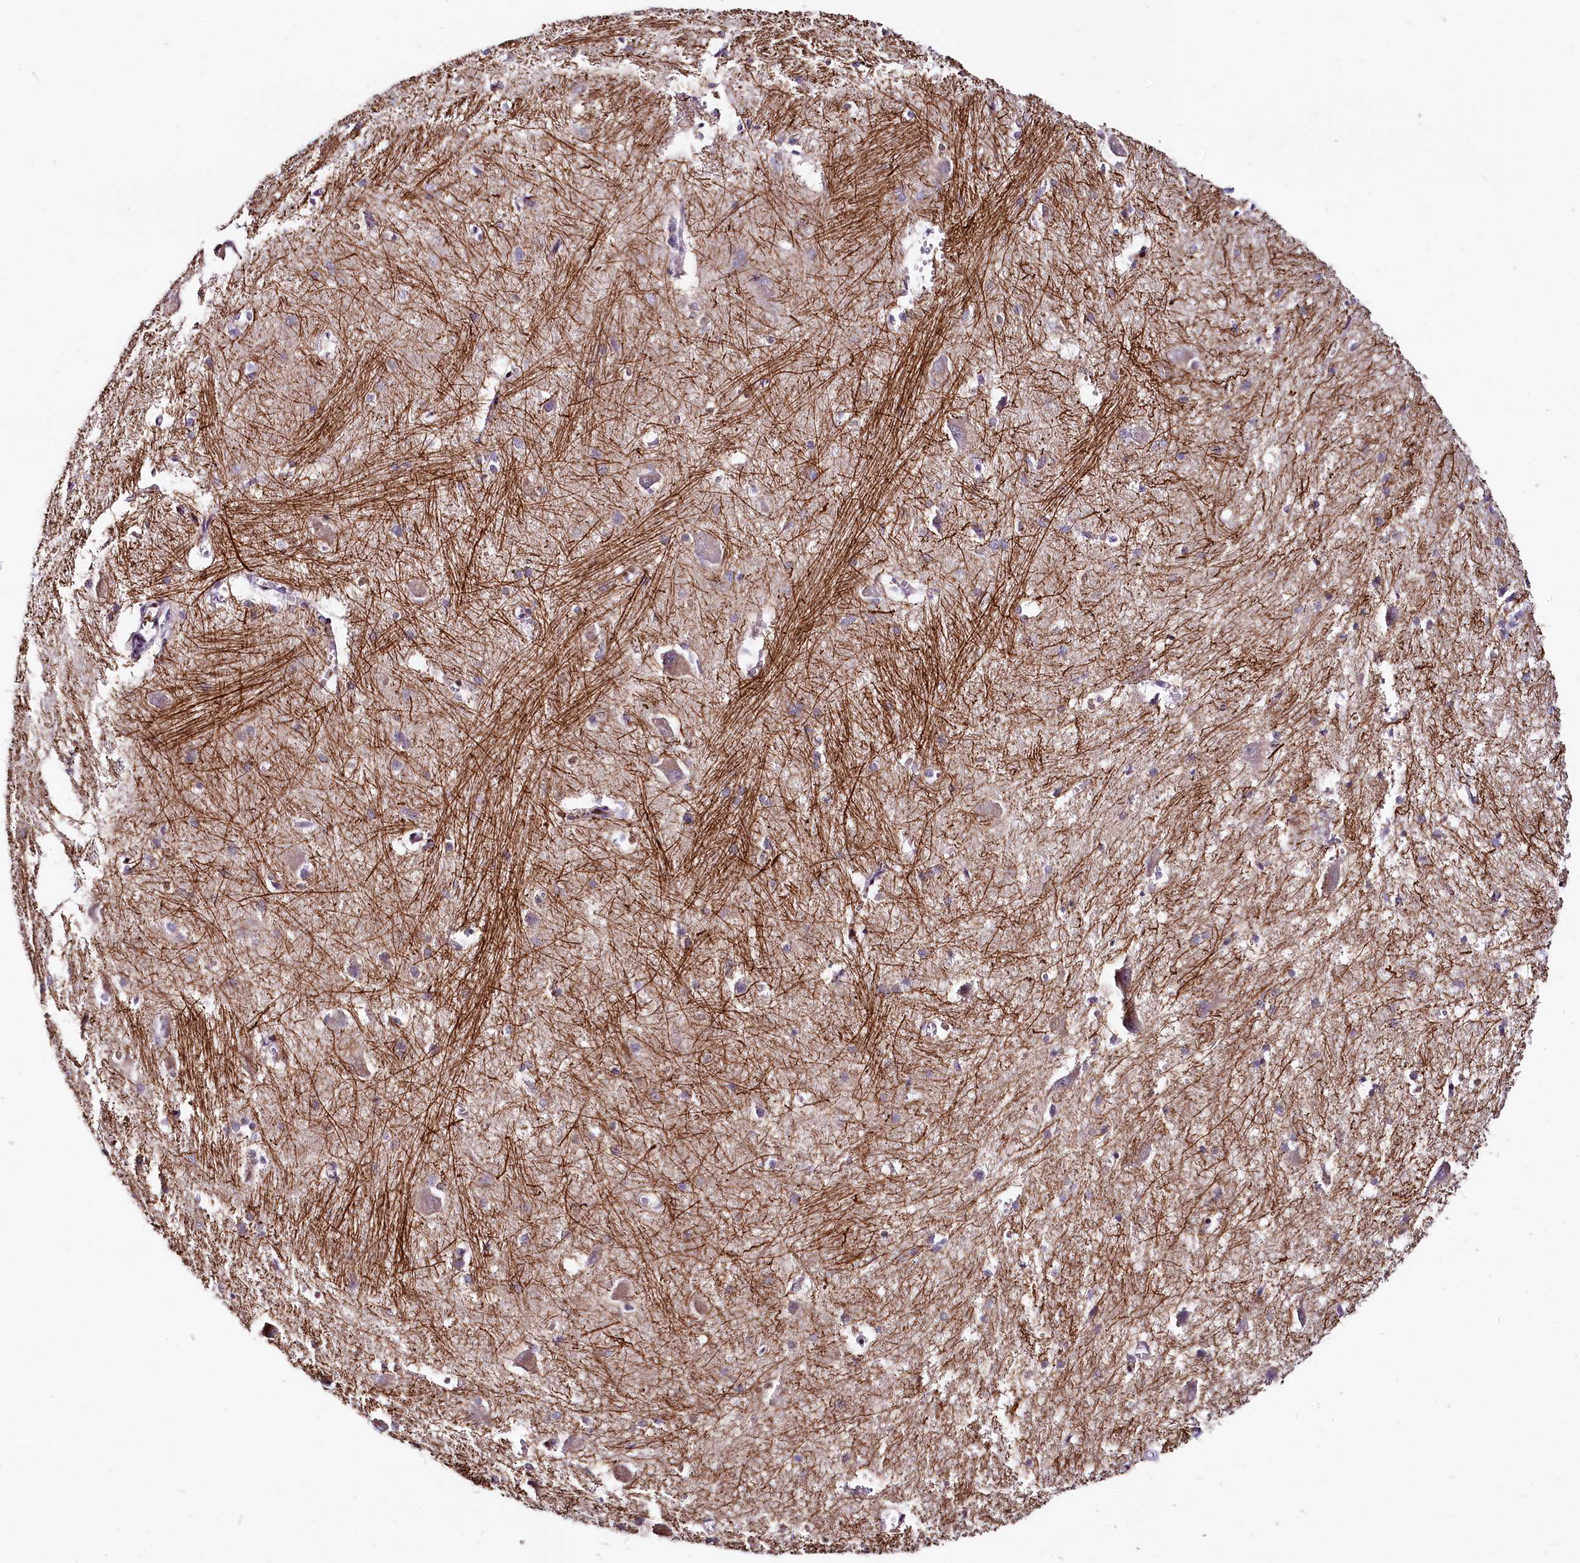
{"staining": {"intensity": "negative", "quantity": "none", "location": "none"}, "tissue": "caudate", "cell_type": "Glial cells", "image_type": "normal", "snomed": [{"axis": "morphology", "description": "Normal tissue, NOS"}, {"axis": "topography", "description": "Lateral ventricle wall"}], "caption": "Immunohistochemistry micrograph of benign caudate: caudate stained with DAB (3,3'-diaminobenzidine) displays no significant protein staining in glial cells.", "gene": "FCHSD2", "patient": {"sex": "male", "age": 37}}